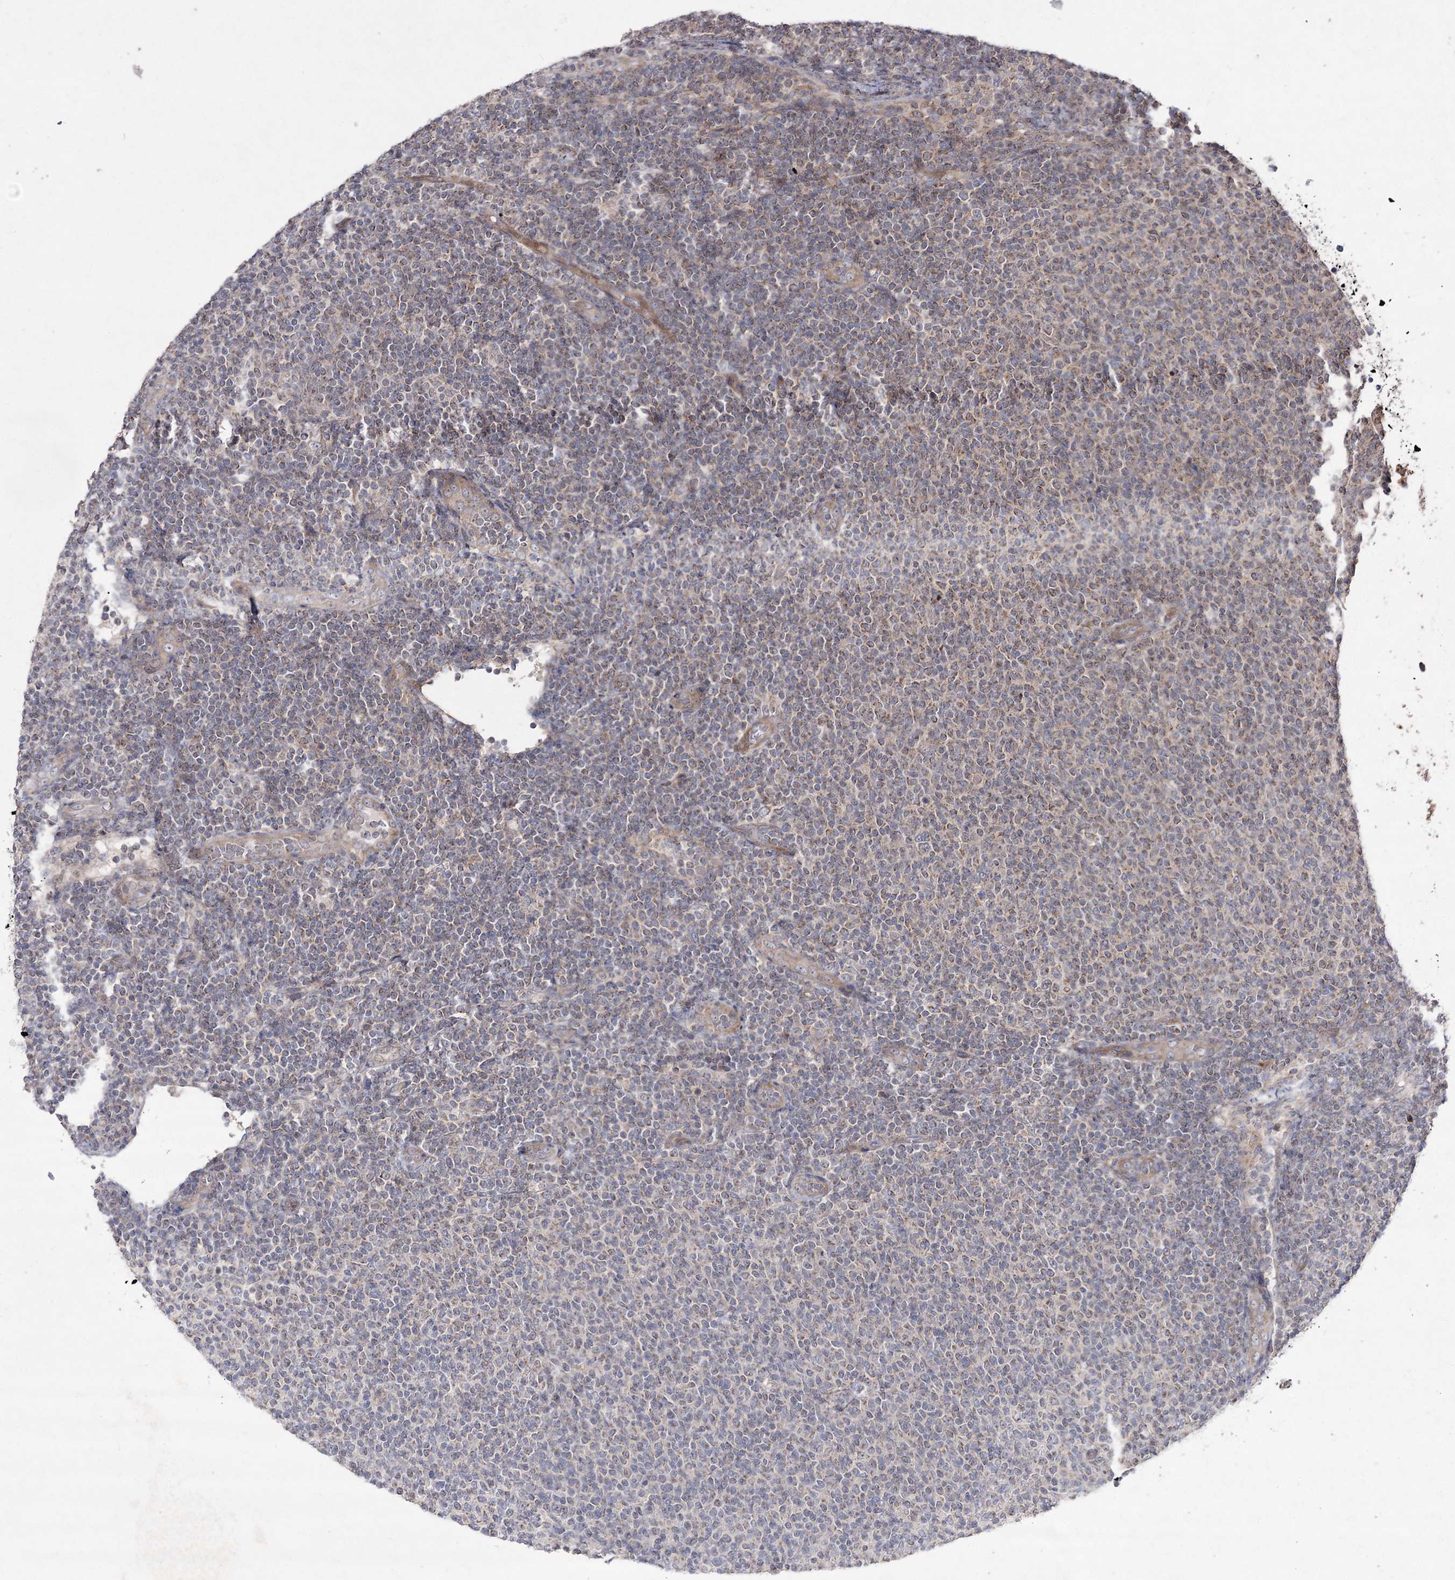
{"staining": {"intensity": "weak", "quantity": "25%-75%", "location": "cytoplasmic/membranous"}, "tissue": "lymphoma", "cell_type": "Tumor cells", "image_type": "cancer", "snomed": [{"axis": "morphology", "description": "Malignant lymphoma, non-Hodgkin's type, Low grade"}, {"axis": "topography", "description": "Lymph node"}], "caption": "Brown immunohistochemical staining in lymphoma shows weak cytoplasmic/membranous staining in about 25%-75% of tumor cells. The staining was performed using DAB (3,3'-diaminobenzidine) to visualize the protein expression in brown, while the nuclei were stained in blue with hematoxylin (Magnification: 20x).", "gene": "FANCL", "patient": {"sex": "male", "age": 66}}